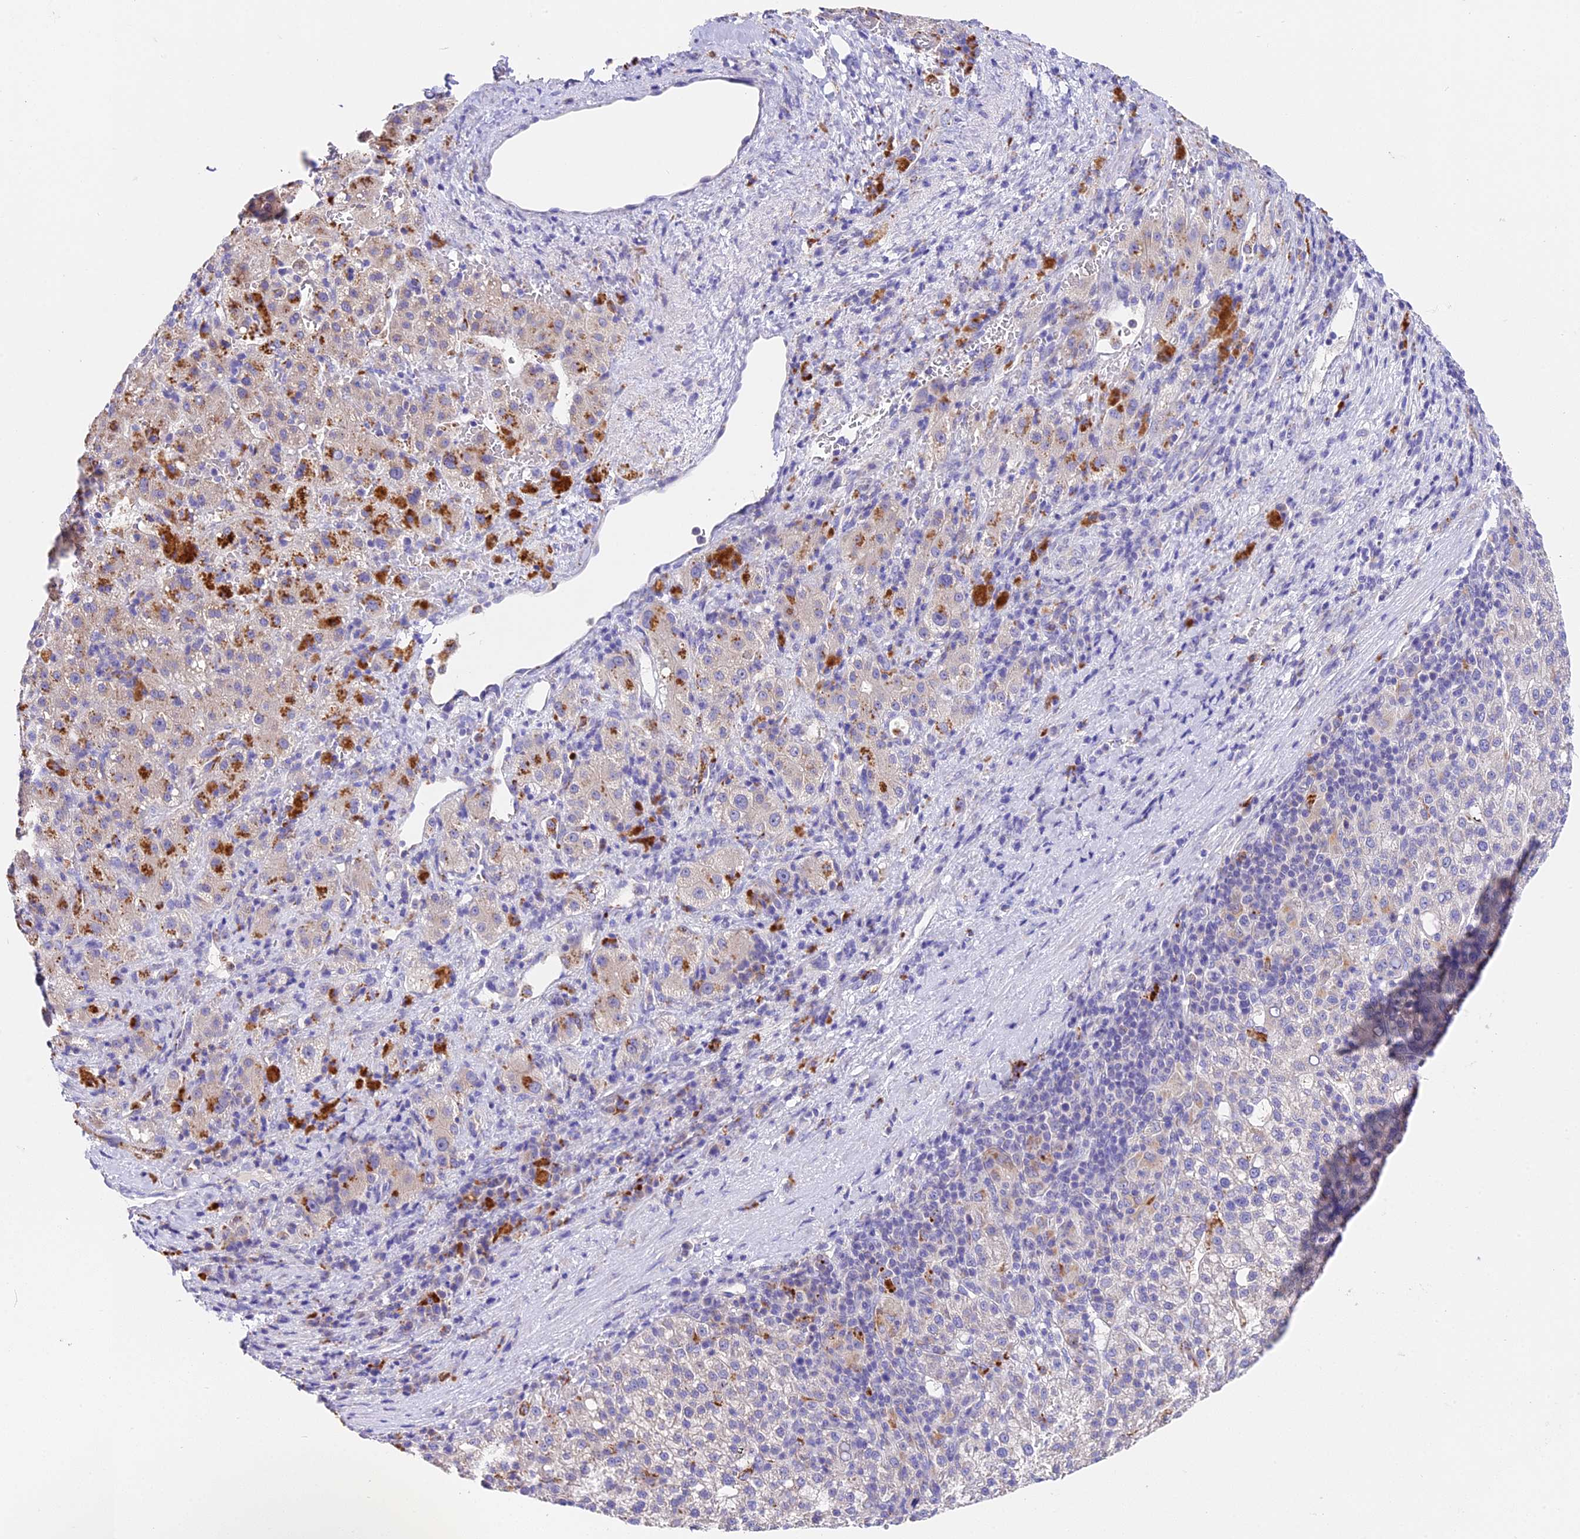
{"staining": {"intensity": "moderate", "quantity": "<25%", "location": "cytoplasmic/membranous"}, "tissue": "liver cancer", "cell_type": "Tumor cells", "image_type": "cancer", "snomed": [{"axis": "morphology", "description": "Carcinoma, Hepatocellular, NOS"}, {"axis": "topography", "description": "Liver"}], "caption": "Protein staining of liver hepatocellular carcinoma tissue displays moderate cytoplasmic/membranous expression in approximately <25% of tumor cells.", "gene": "LYPD6", "patient": {"sex": "female", "age": 58}}